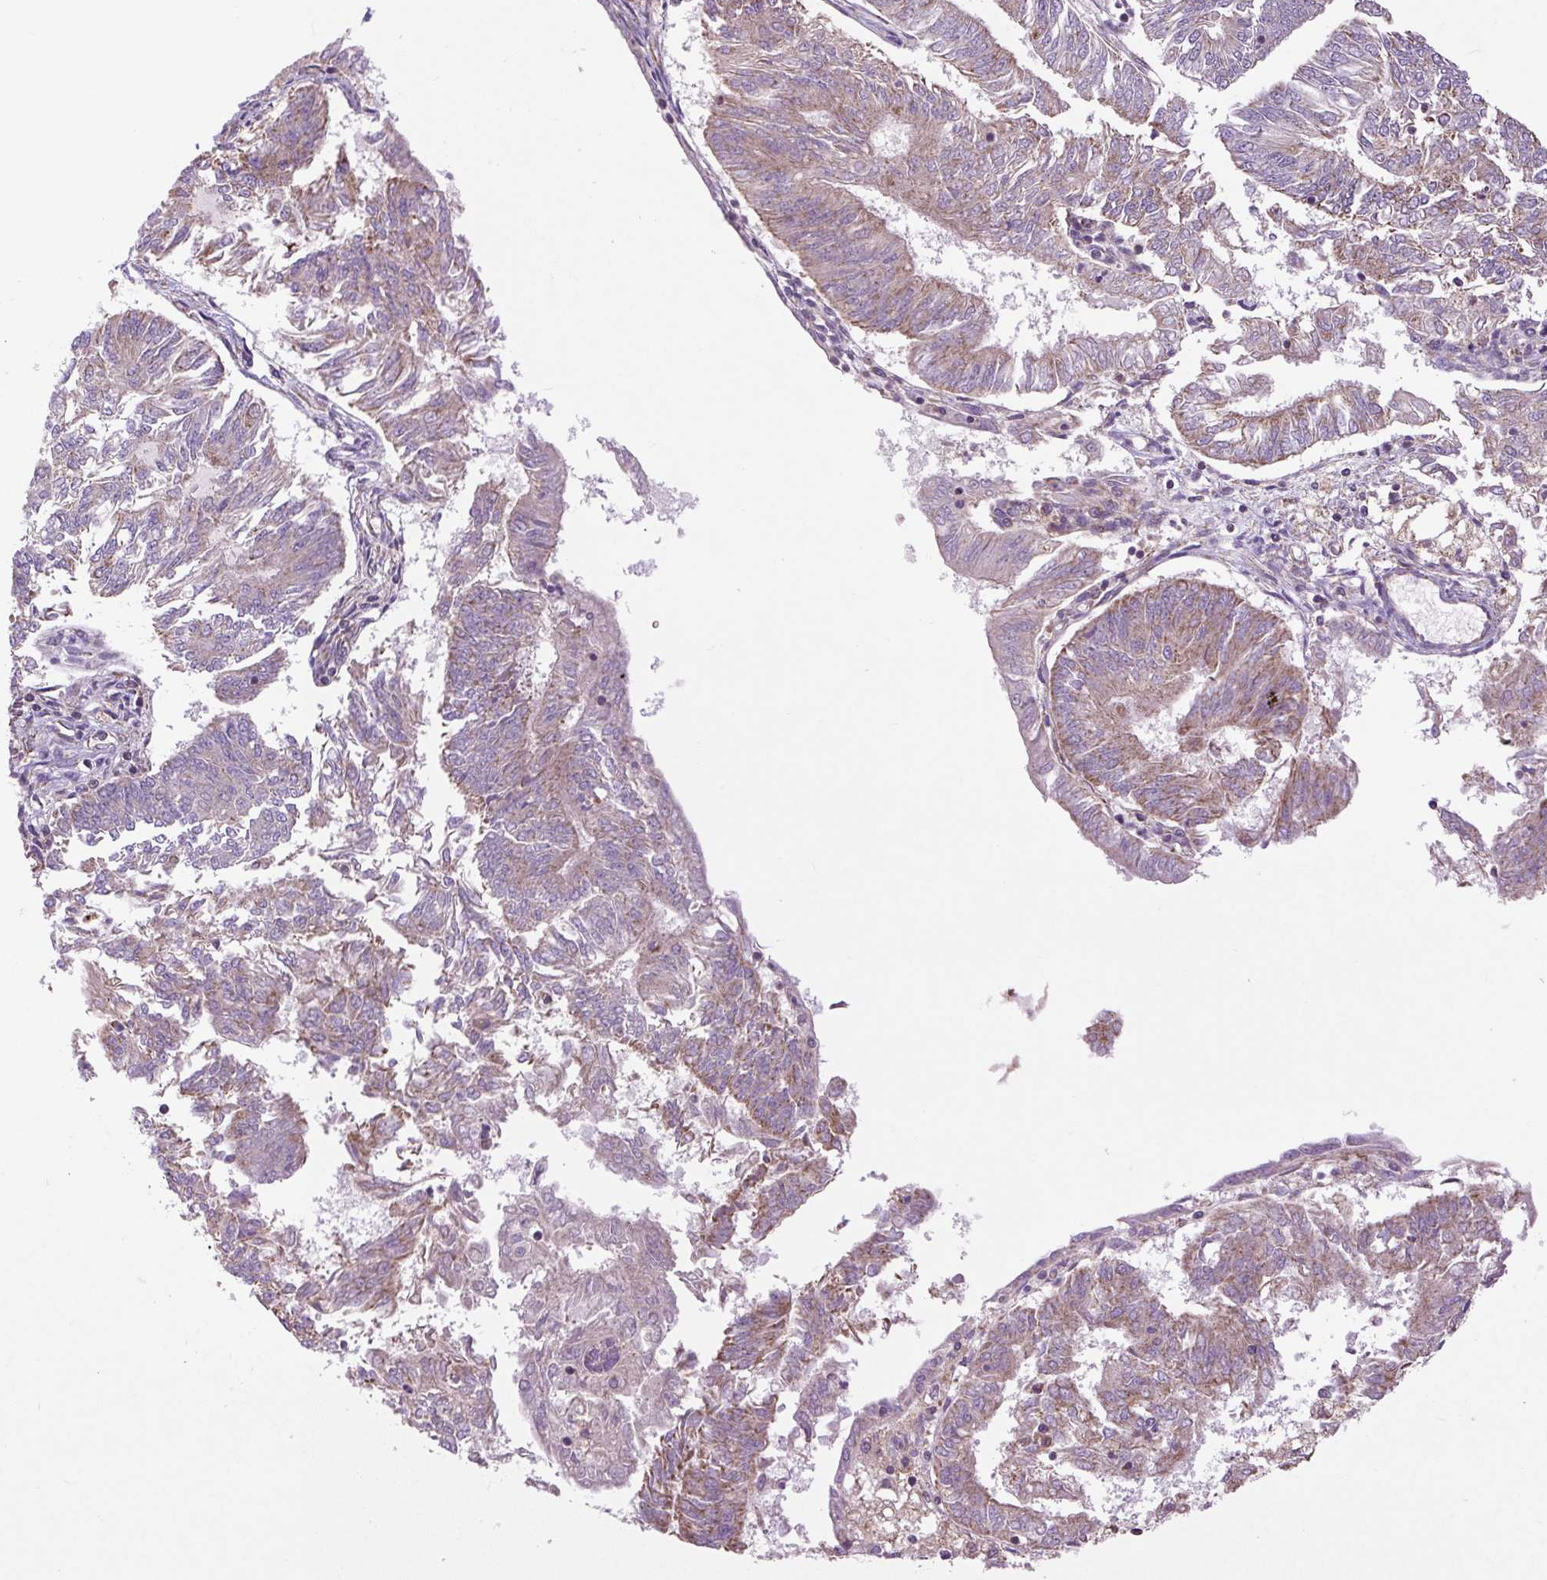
{"staining": {"intensity": "weak", "quantity": "25%-75%", "location": "cytoplasmic/membranous"}, "tissue": "endometrial cancer", "cell_type": "Tumor cells", "image_type": "cancer", "snomed": [{"axis": "morphology", "description": "Adenocarcinoma, NOS"}, {"axis": "topography", "description": "Endometrium"}], "caption": "The micrograph exhibits immunohistochemical staining of endometrial adenocarcinoma. There is weak cytoplasmic/membranous staining is seen in approximately 25%-75% of tumor cells.", "gene": "PLCG1", "patient": {"sex": "female", "age": 58}}